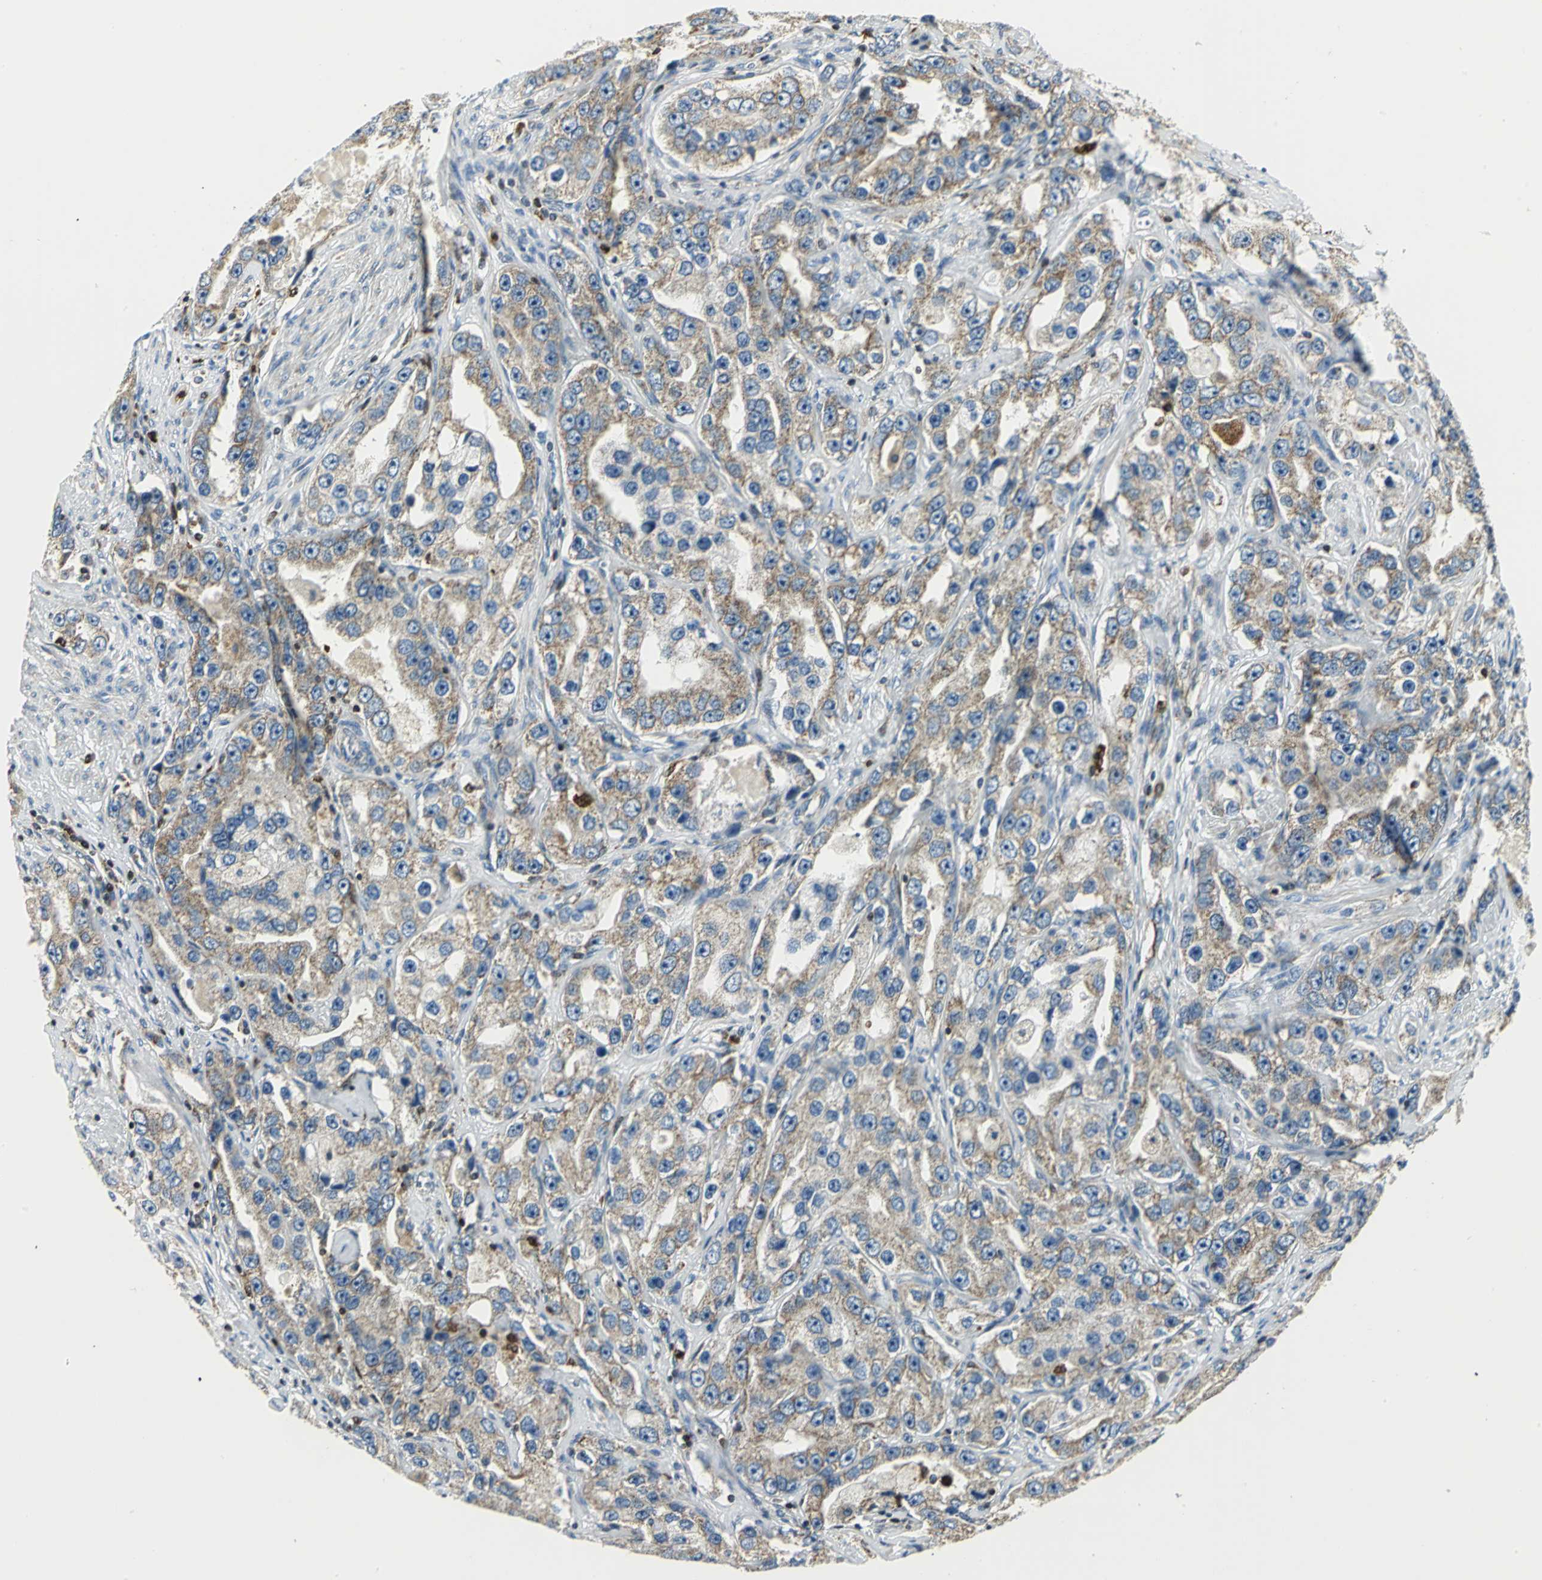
{"staining": {"intensity": "strong", "quantity": "25%-75%", "location": "cytoplasmic/membranous"}, "tissue": "prostate cancer", "cell_type": "Tumor cells", "image_type": "cancer", "snomed": [{"axis": "morphology", "description": "Adenocarcinoma, High grade"}, {"axis": "topography", "description": "Prostate"}], "caption": "The photomicrograph displays immunohistochemical staining of prostate cancer. There is strong cytoplasmic/membranous staining is present in about 25%-75% of tumor cells.", "gene": "USP40", "patient": {"sex": "male", "age": 63}}